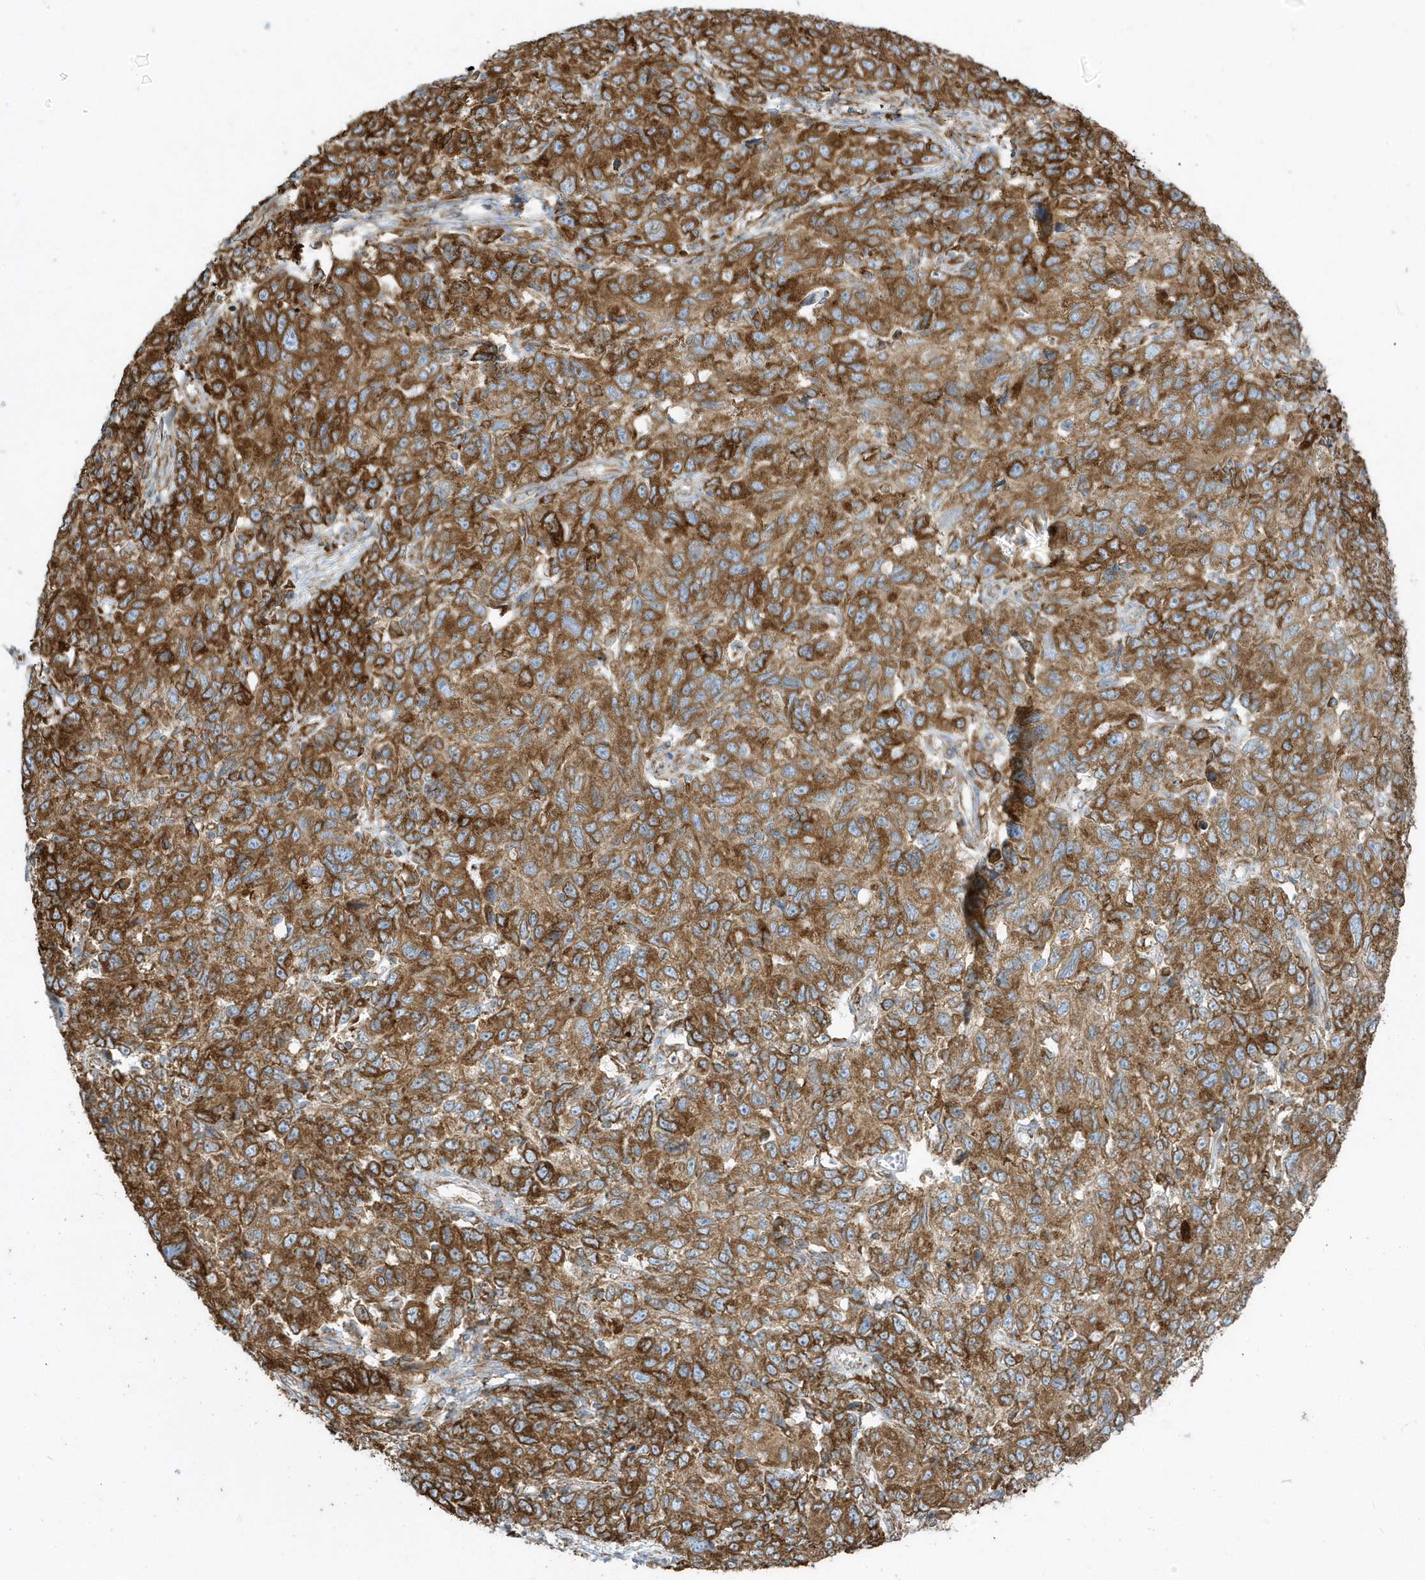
{"staining": {"intensity": "strong", "quantity": ">75%", "location": "cytoplasmic/membranous"}, "tissue": "ovarian cancer", "cell_type": "Tumor cells", "image_type": "cancer", "snomed": [{"axis": "morphology", "description": "Carcinoma, endometroid"}, {"axis": "topography", "description": "Ovary"}], "caption": "Endometroid carcinoma (ovarian) stained for a protein (brown) exhibits strong cytoplasmic/membranous positive positivity in about >75% of tumor cells.", "gene": "PDIA6", "patient": {"sex": "female", "age": 42}}